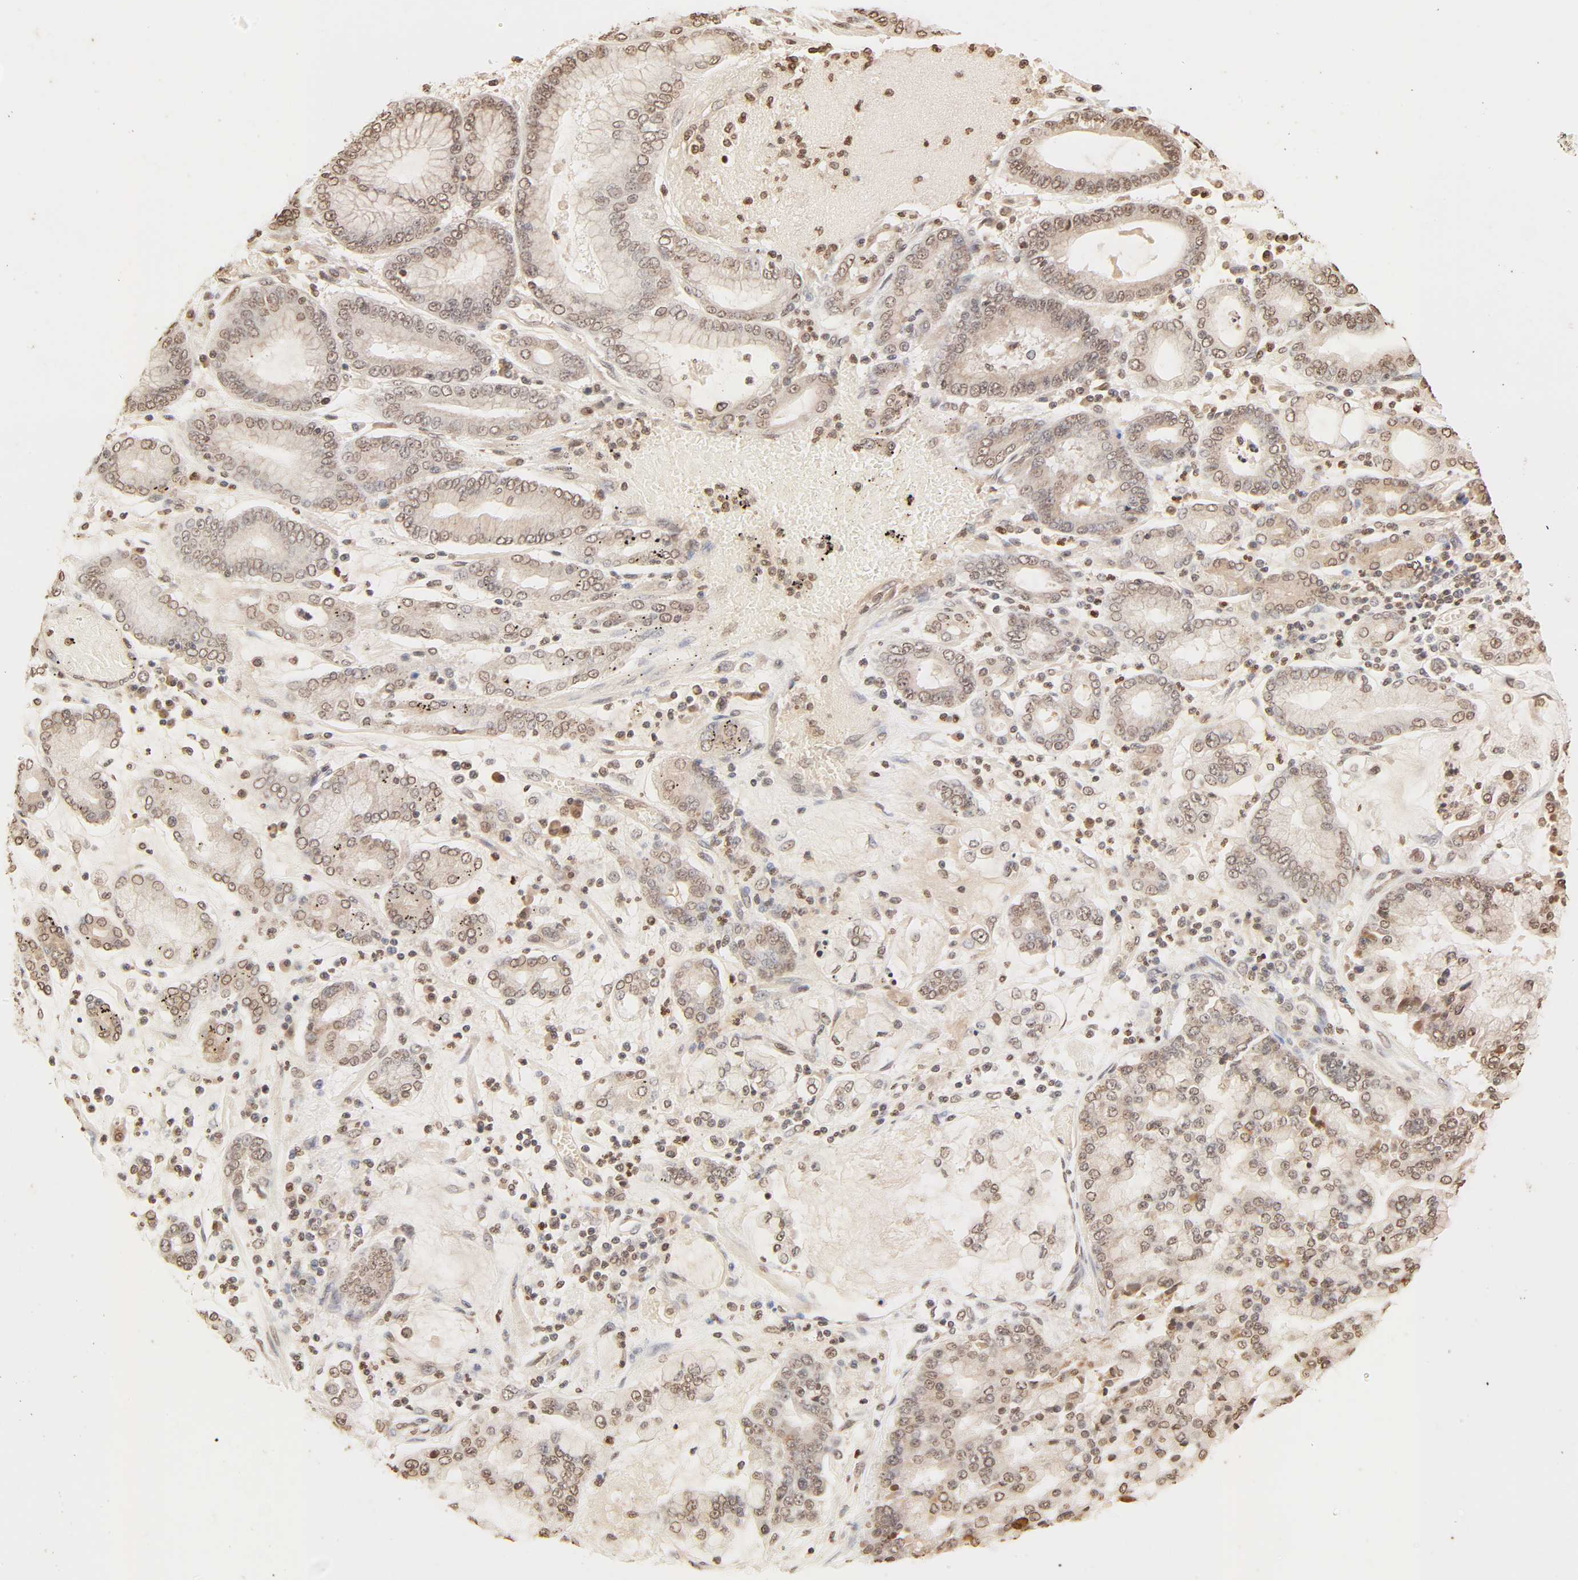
{"staining": {"intensity": "moderate", "quantity": ">75%", "location": "cytoplasmic/membranous,nuclear"}, "tissue": "stomach cancer", "cell_type": "Tumor cells", "image_type": "cancer", "snomed": [{"axis": "morphology", "description": "Normal tissue, NOS"}, {"axis": "morphology", "description": "Adenocarcinoma, NOS"}, {"axis": "topography", "description": "Stomach, upper"}, {"axis": "topography", "description": "Stomach"}], "caption": "This histopathology image shows immunohistochemistry staining of human stomach adenocarcinoma, with medium moderate cytoplasmic/membranous and nuclear staining in approximately >75% of tumor cells.", "gene": "TBL1X", "patient": {"sex": "male", "age": 76}}